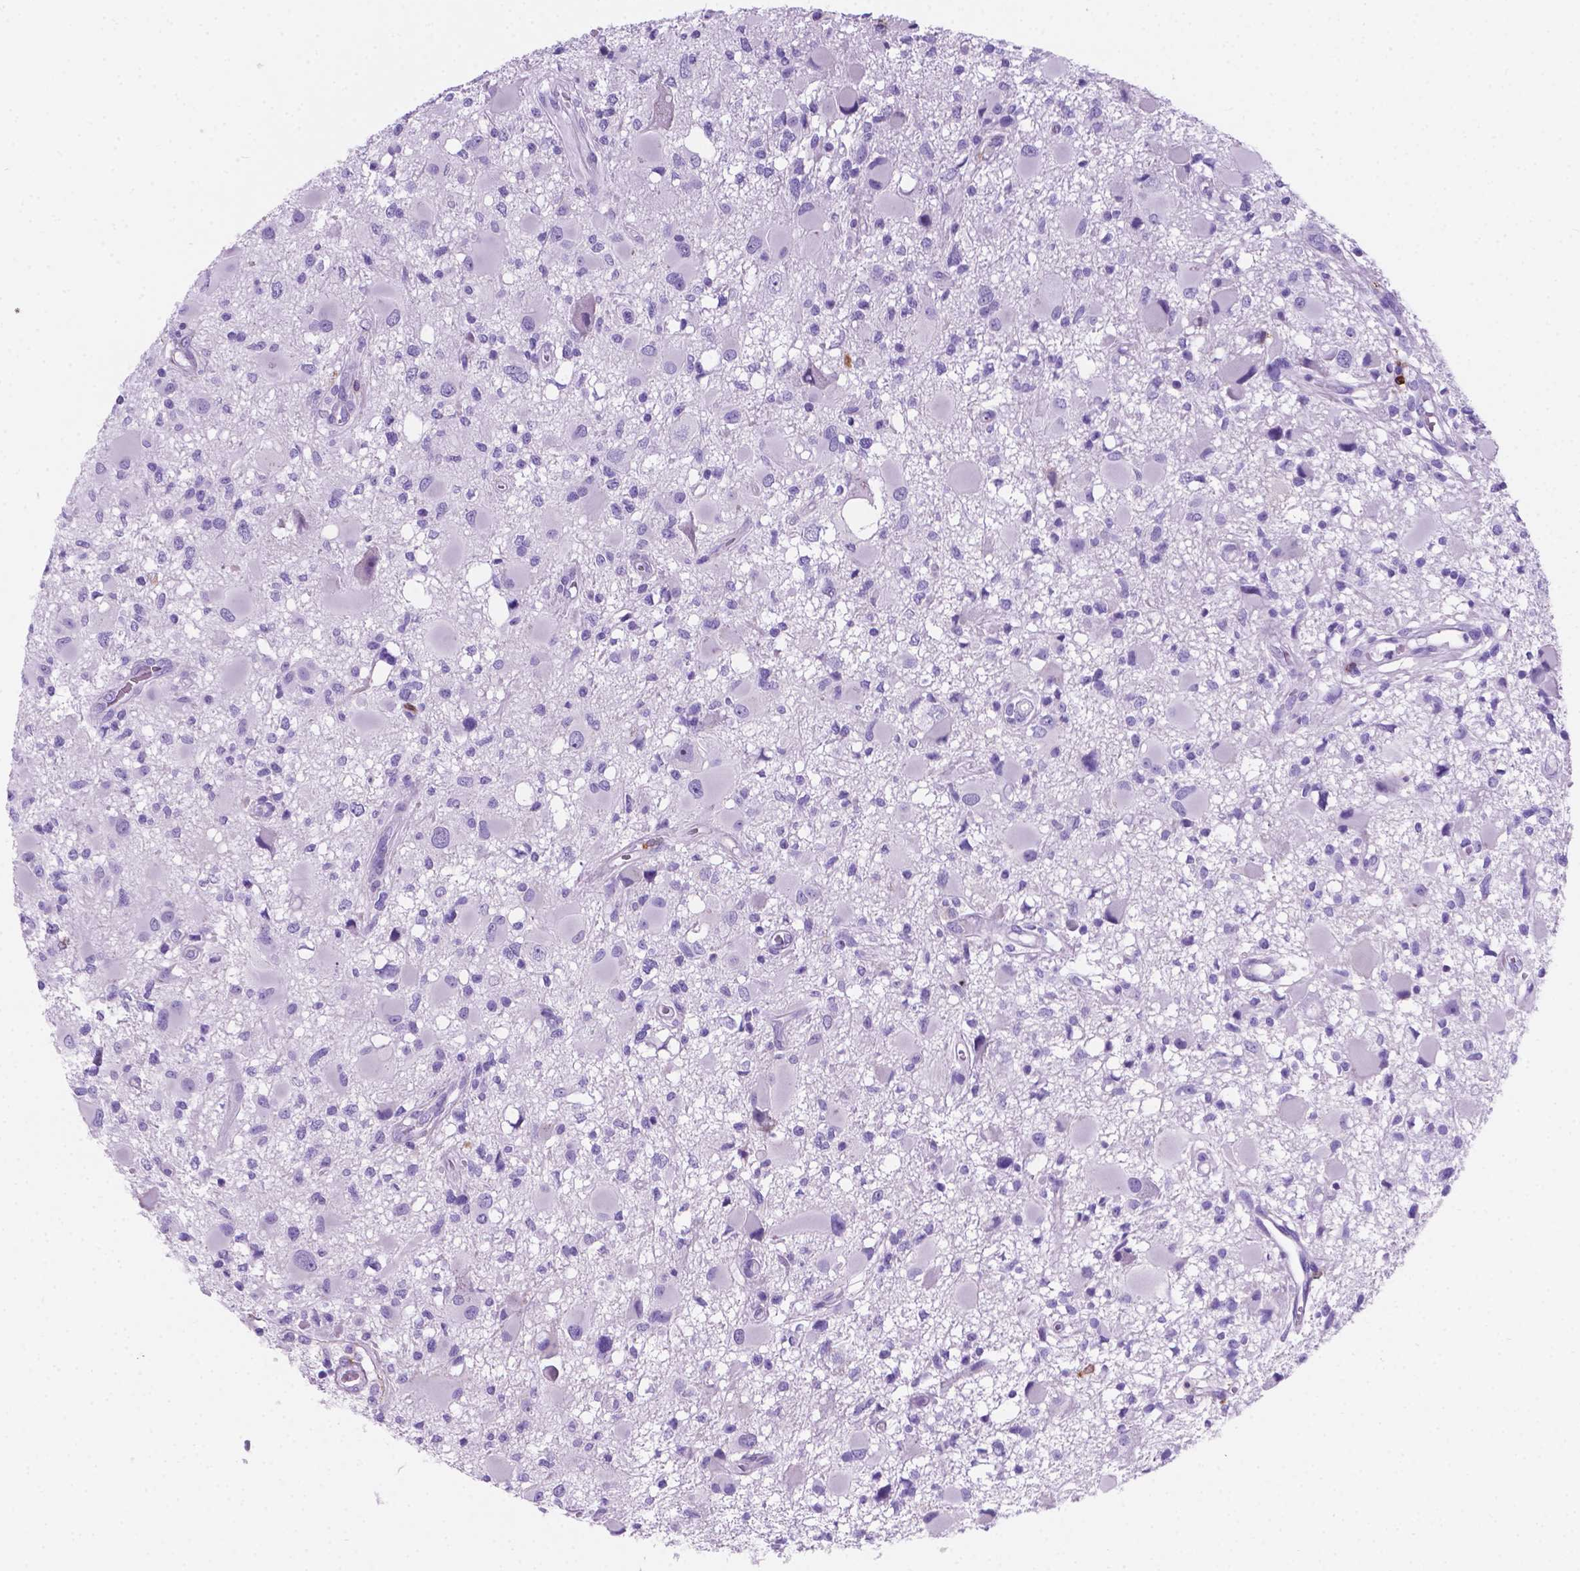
{"staining": {"intensity": "negative", "quantity": "none", "location": "none"}, "tissue": "glioma", "cell_type": "Tumor cells", "image_type": "cancer", "snomed": [{"axis": "morphology", "description": "Glioma, malignant, High grade"}, {"axis": "topography", "description": "Brain"}], "caption": "Image shows no significant protein expression in tumor cells of malignant glioma (high-grade).", "gene": "MACF1", "patient": {"sex": "male", "age": 54}}